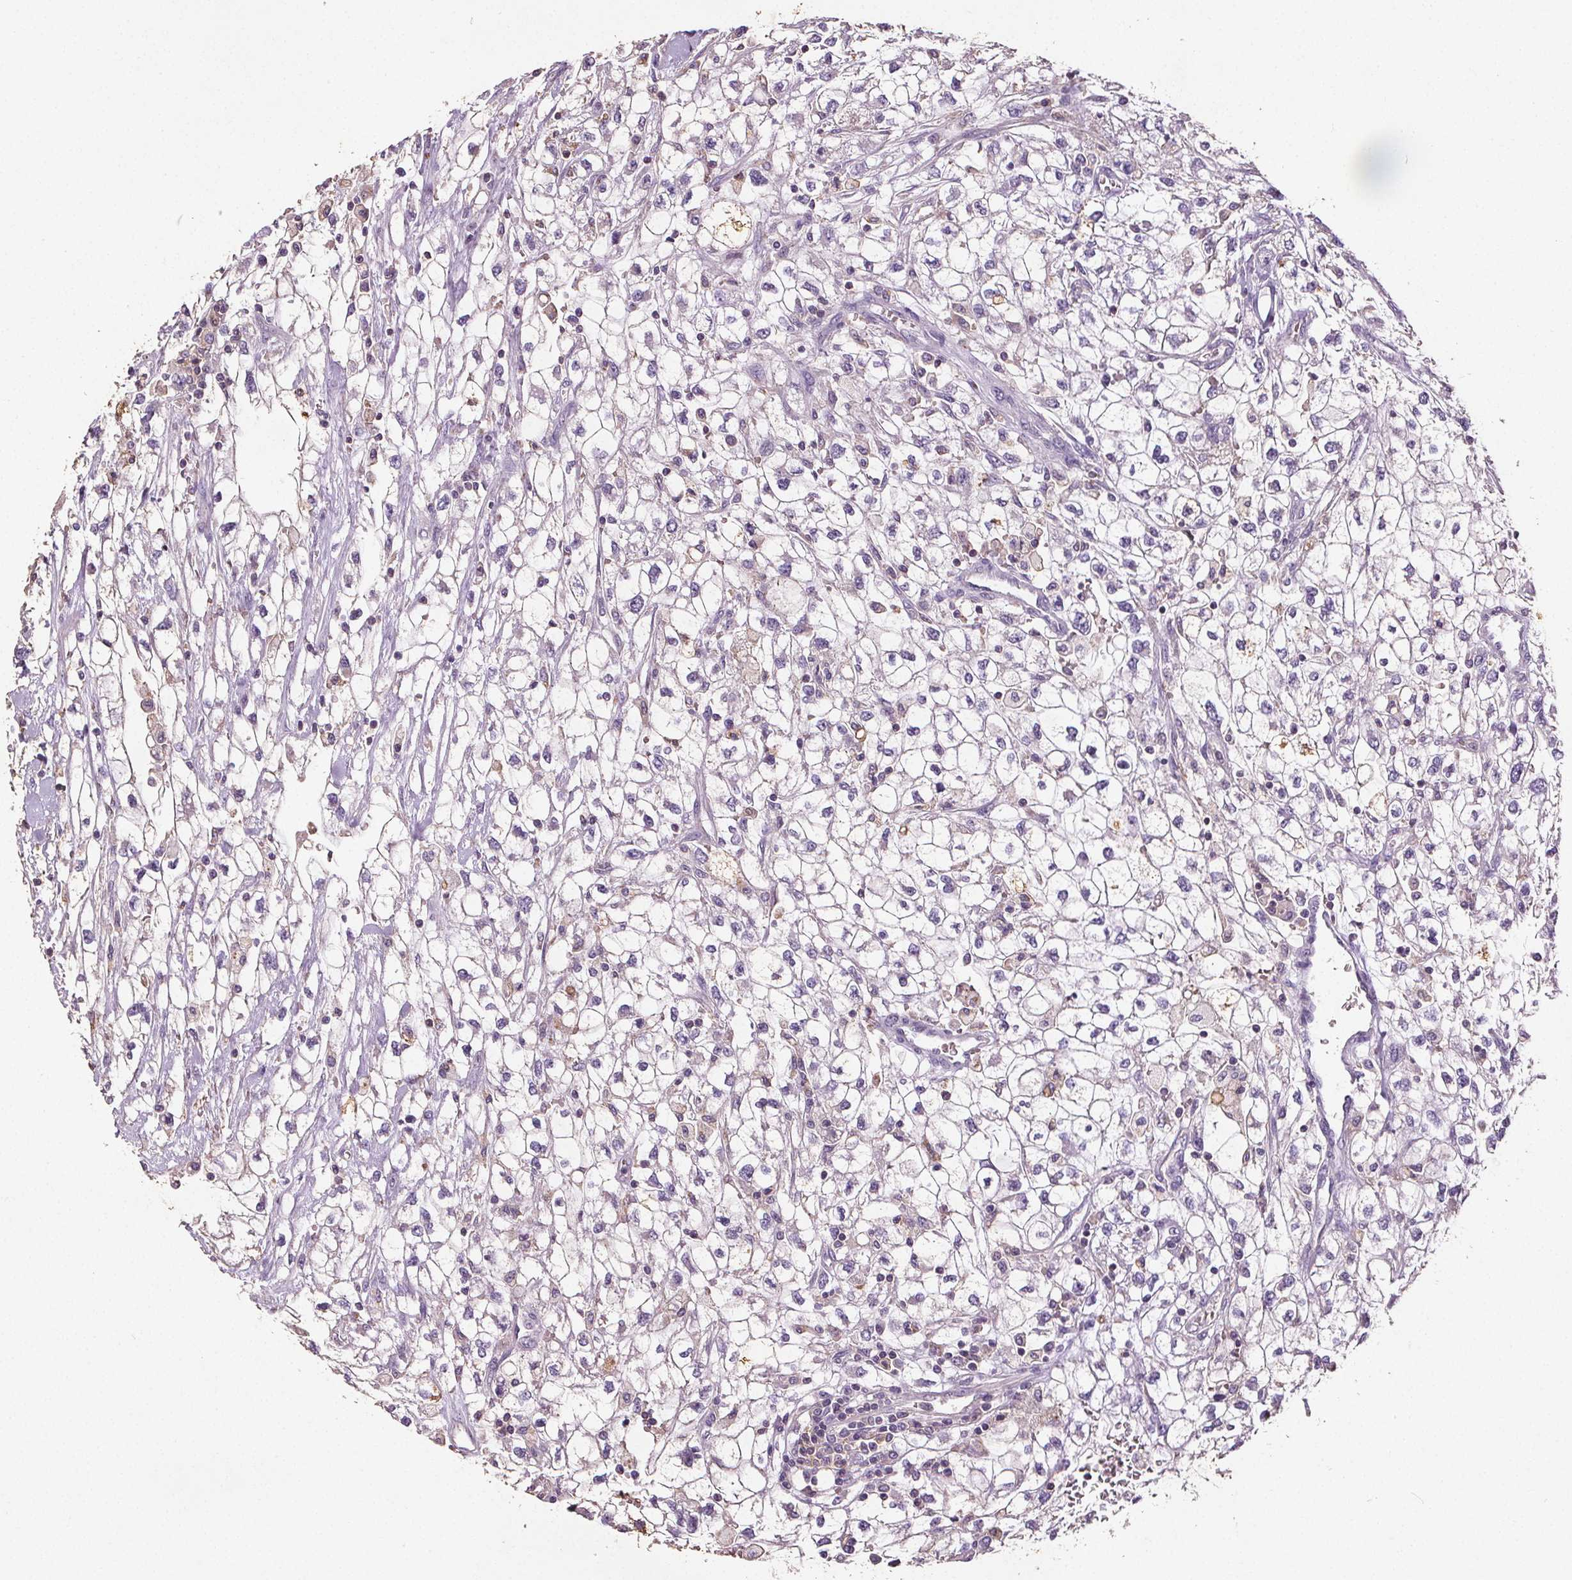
{"staining": {"intensity": "negative", "quantity": "none", "location": "none"}, "tissue": "renal cancer", "cell_type": "Tumor cells", "image_type": "cancer", "snomed": [{"axis": "morphology", "description": "Adenocarcinoma, NOS"}, {"axis": "topography", "description": "Kidney"}], "caption": "The image demonstrates no significant staining in tumor cells of renal cancer (adenocarcinoma). Brightfield microscopy of IHC stained with DAB (brown) and hematoxylin (blue), captured at high magnification.", "gene": "C19orf84", "patient": {"sex": "male", "age": 59}}